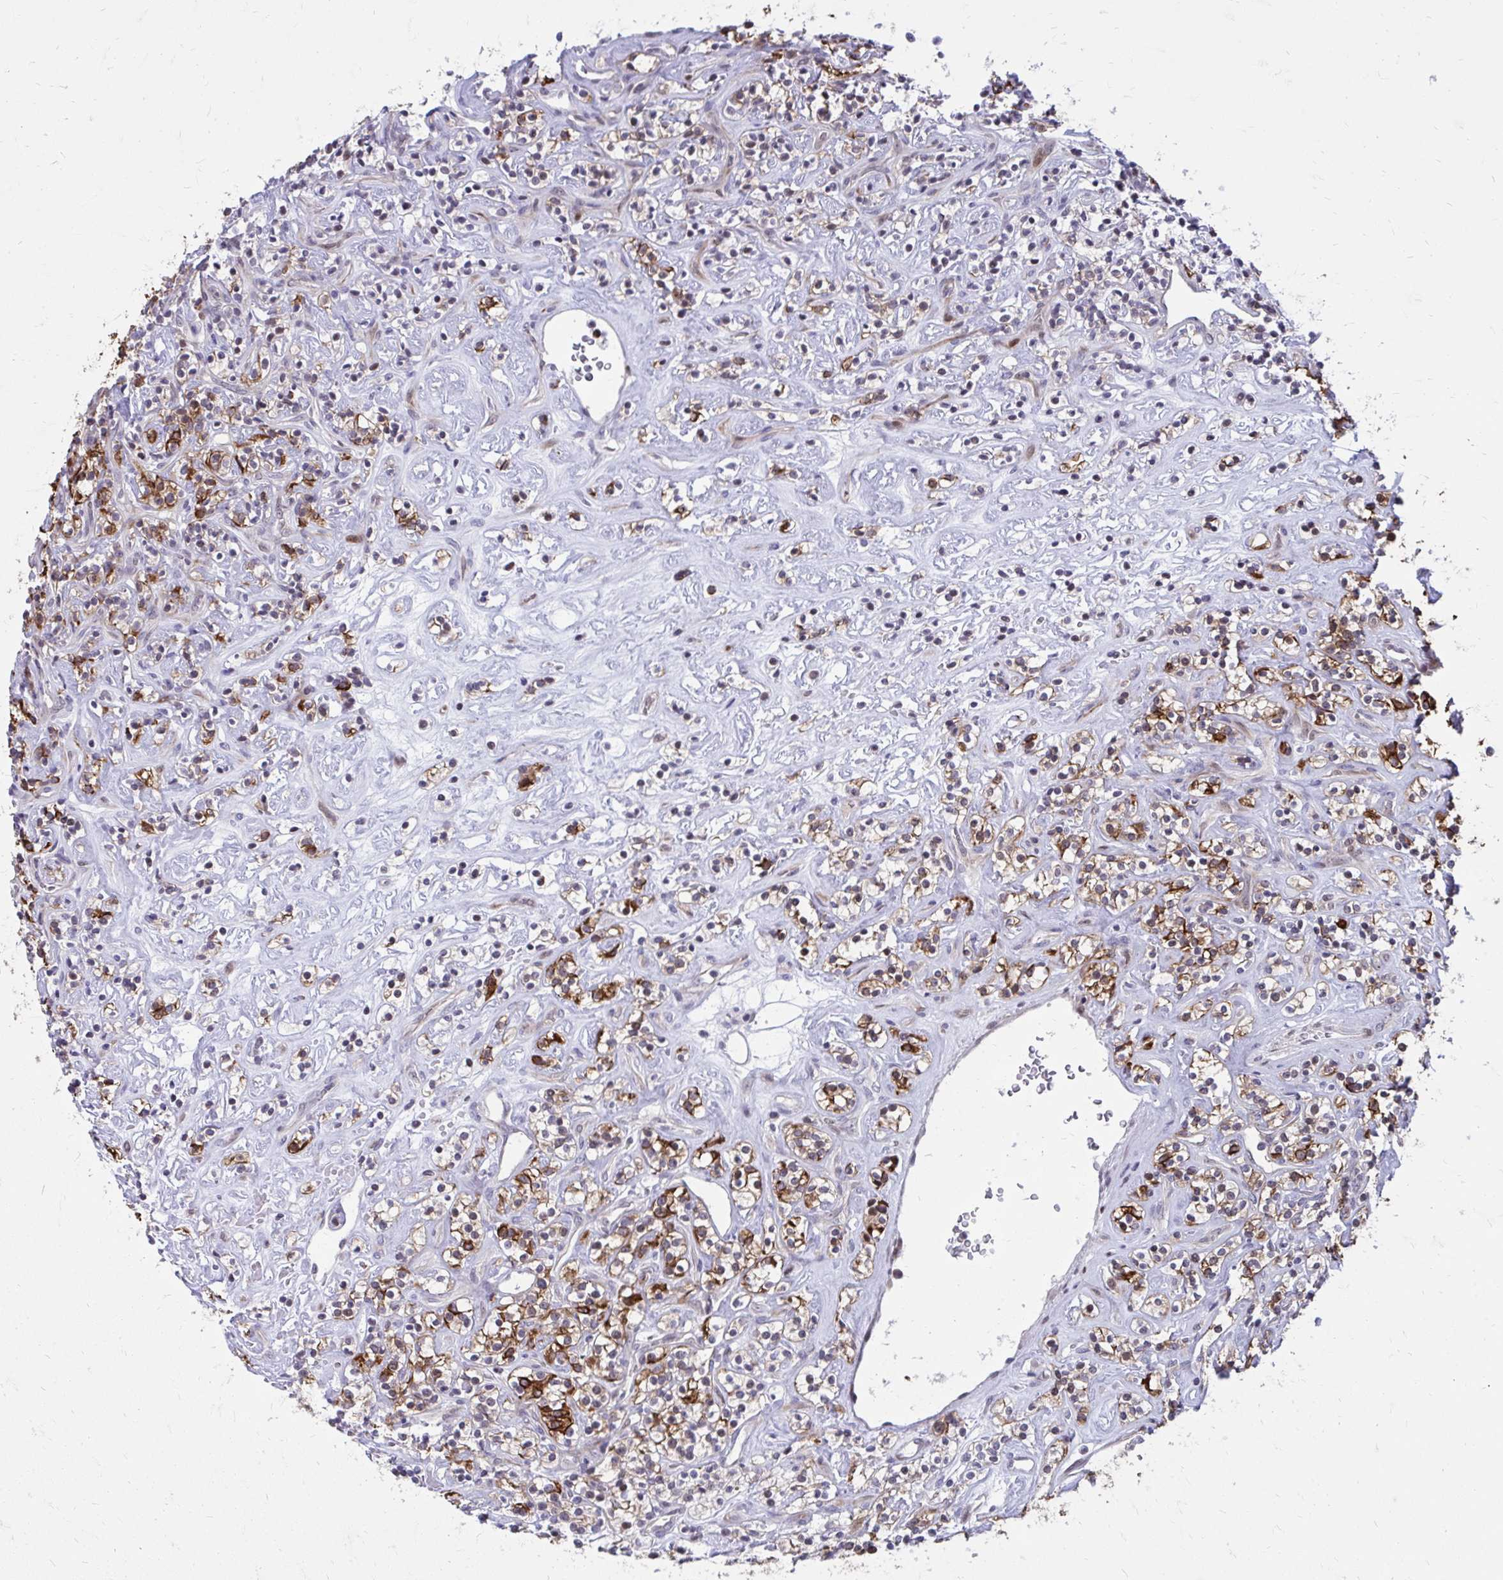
{"staining": {"intensity": "strong", "quantity": "25%-75%", "location": "cytoplasmic/membranous"}, "tissue": "renal cancer", "cell_type": "Tumor cells", "image_type": "cancer", "snomed": [{"axis": "morphology", "description": "Adenocarcinoma, NOS"}, {"axis": "topography", "description": "Kidney"}], "caption": "This photomicrograph demonstrates immunohistochemistry staining of human adenocarcinoma (renal), with high strong cytoplasmic/membranous positivity in about 25%-75% of tumor cells.", "gene": "ANKRD30B", "patient": {"sex": "male", "age": 77}}